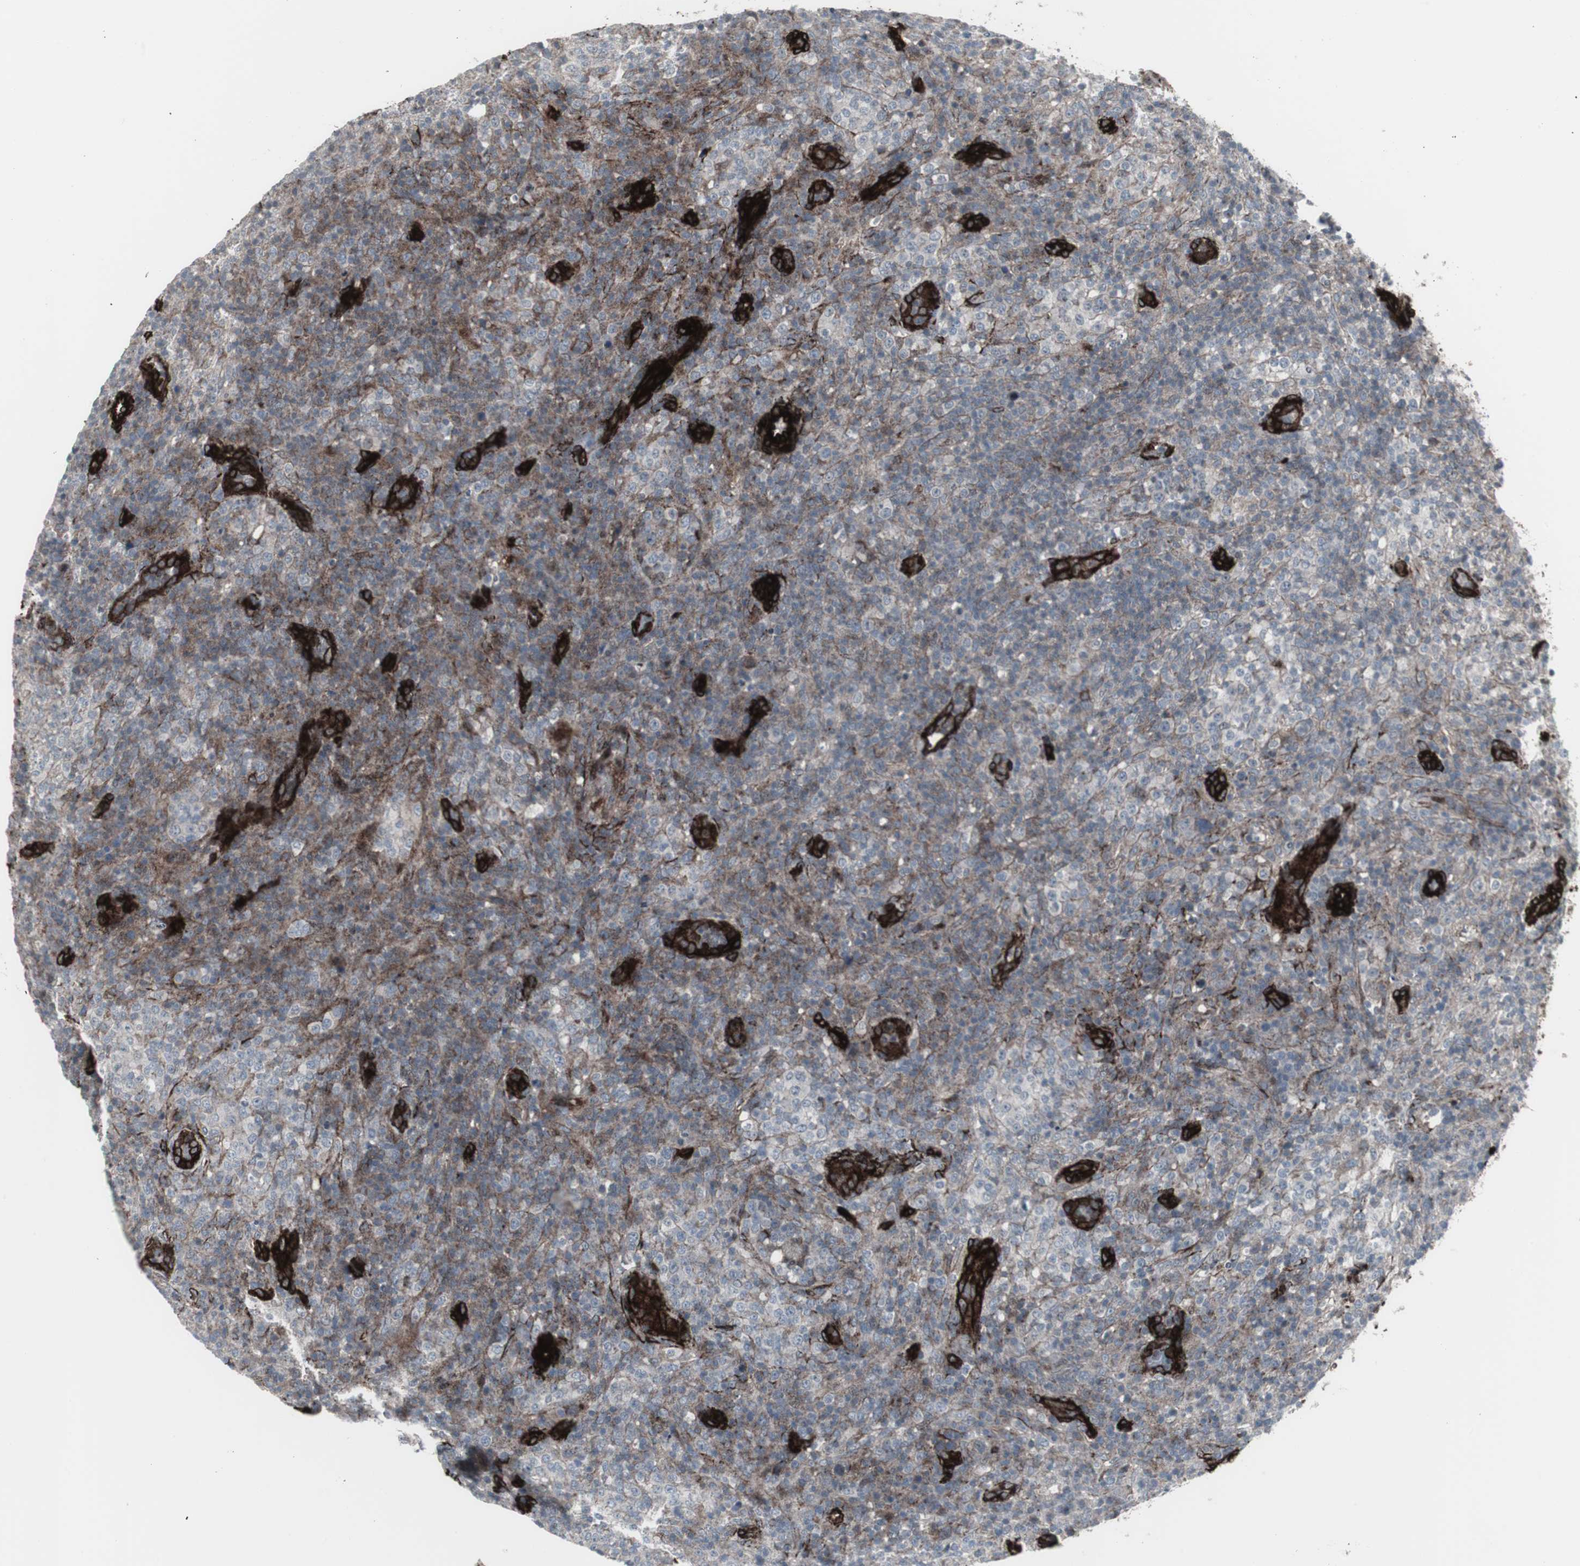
{"staining": {"intensity": "weak", "quantity": "25%-75%", "location": "cytoplasmic/membranous"}, "tissue": "lymphoma", "cell_type": "Tumor cells", "image_type": "cancer", "snomed": [{"axis": "morphology", "description": "Malignant lymphoma, non-Hodgkin's type, High grade"}, {"axis": "topography", "description": "Lymph node"}], "caption": "Immunohistochemical staining of human malignant lymphoma, non-Hodgkin's type (high-grade) reveals weak cytoplasmic/membranous protein positivity in about 25%-75% of tumor cells. Using DAB (3,3'-diaminobenzidine) (brown) and hematoxylin (blue) stains, captured at high magnification using brightfield microscopy.", "gene": "PDGFA", "patient": {"sex": "female", "age": 76}}